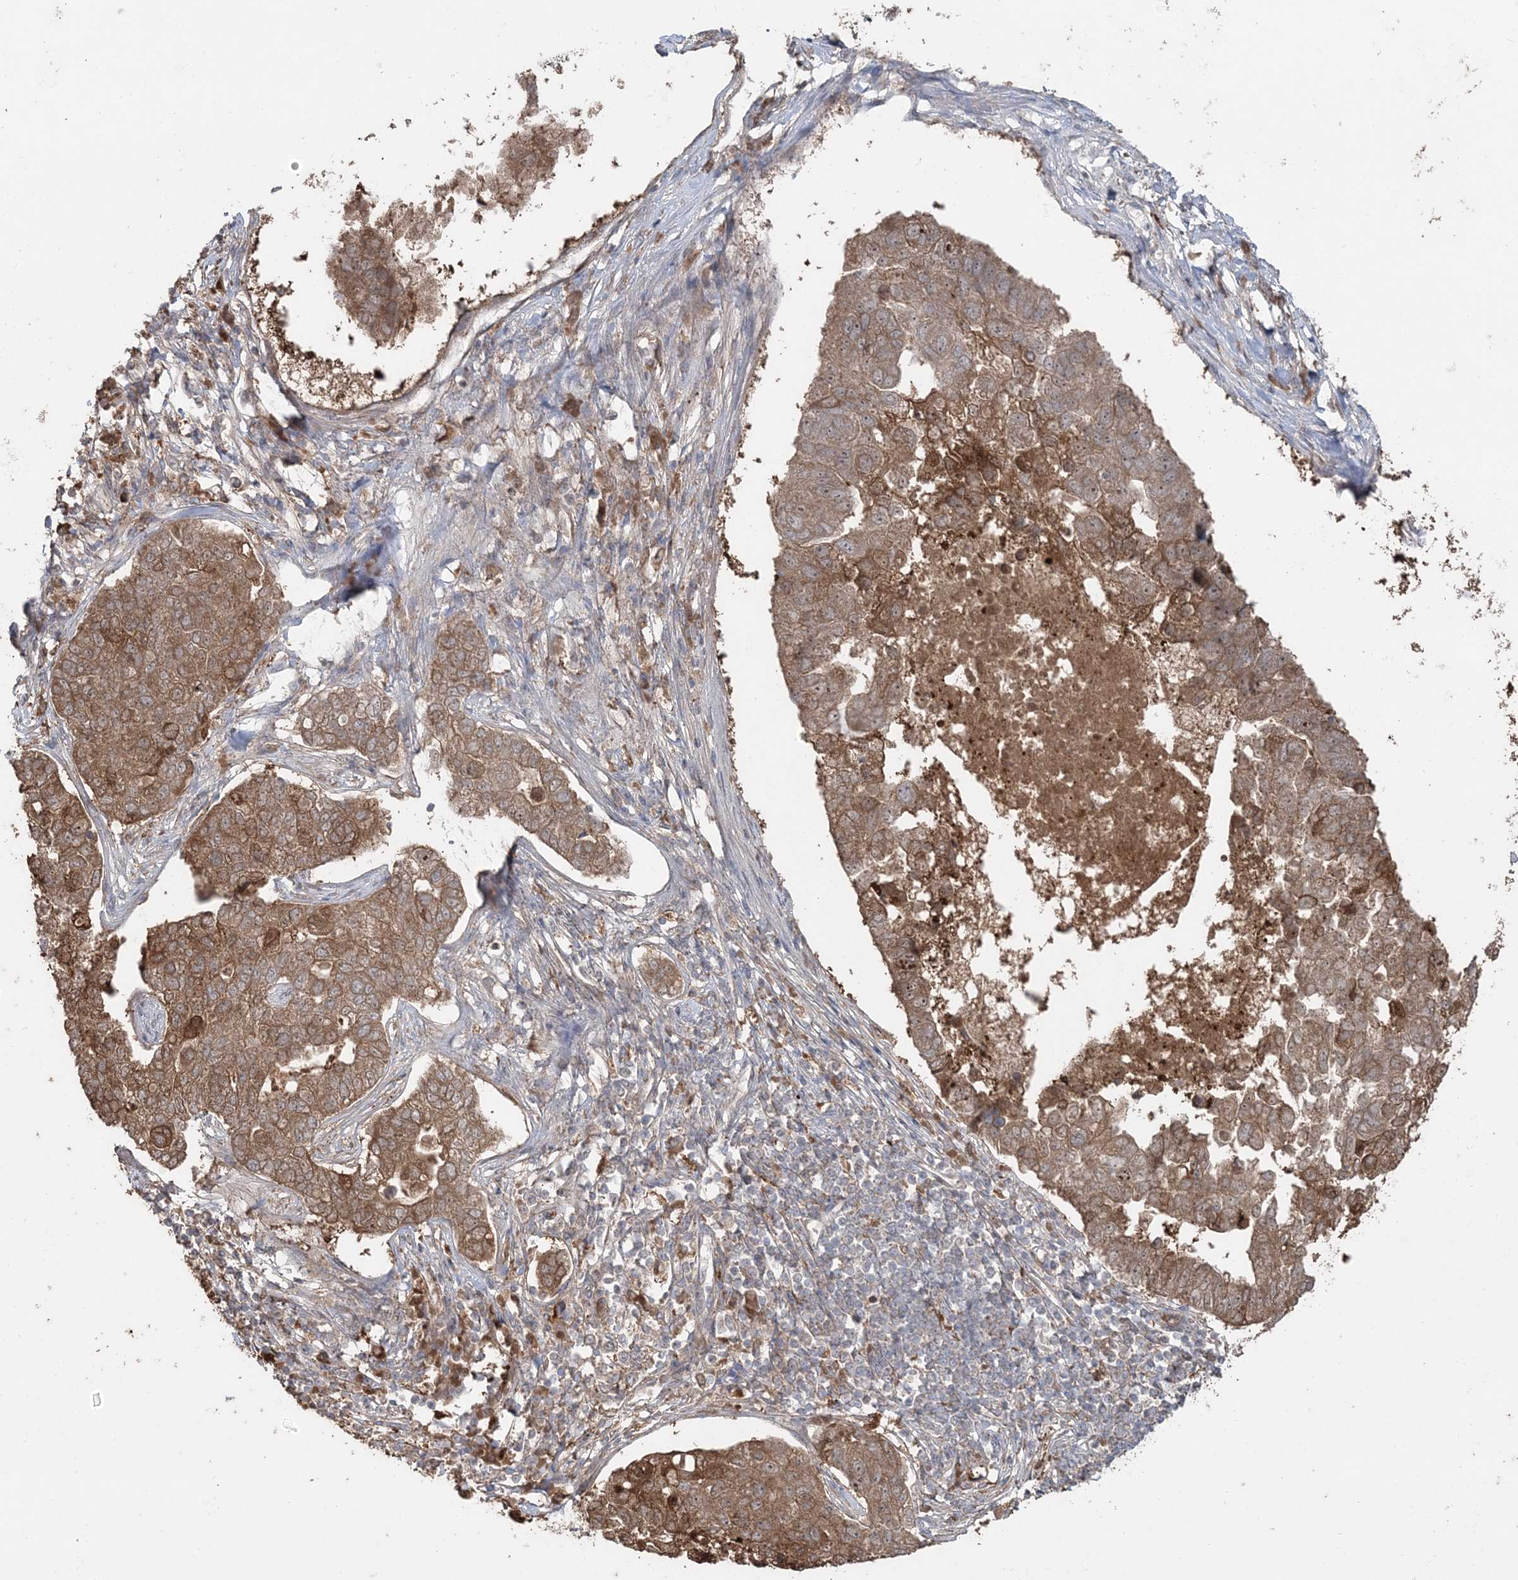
{"staining": {"intensity": "strong", "quantity": ">75%", "location": "cytoplasmic/membranous"}, "tissue": "pancreatic cancer", "cell_type": "Tumor cells", "image_type": "cancer", "snomed": [{"axis": "morphology", "description": "Adenocarcinoma, NOS"}, {"axis": "topography", "description": "Pancreas"}], "caption": "Human pancreatic cancer (adenocarcinoma) stained for a protein (brown) demonstrates strong cytoplasmic/membranous positive expression in about >75% of tumor cells.", "gene": "SLU7", "patient": {"sex": "female", "age": 61}}